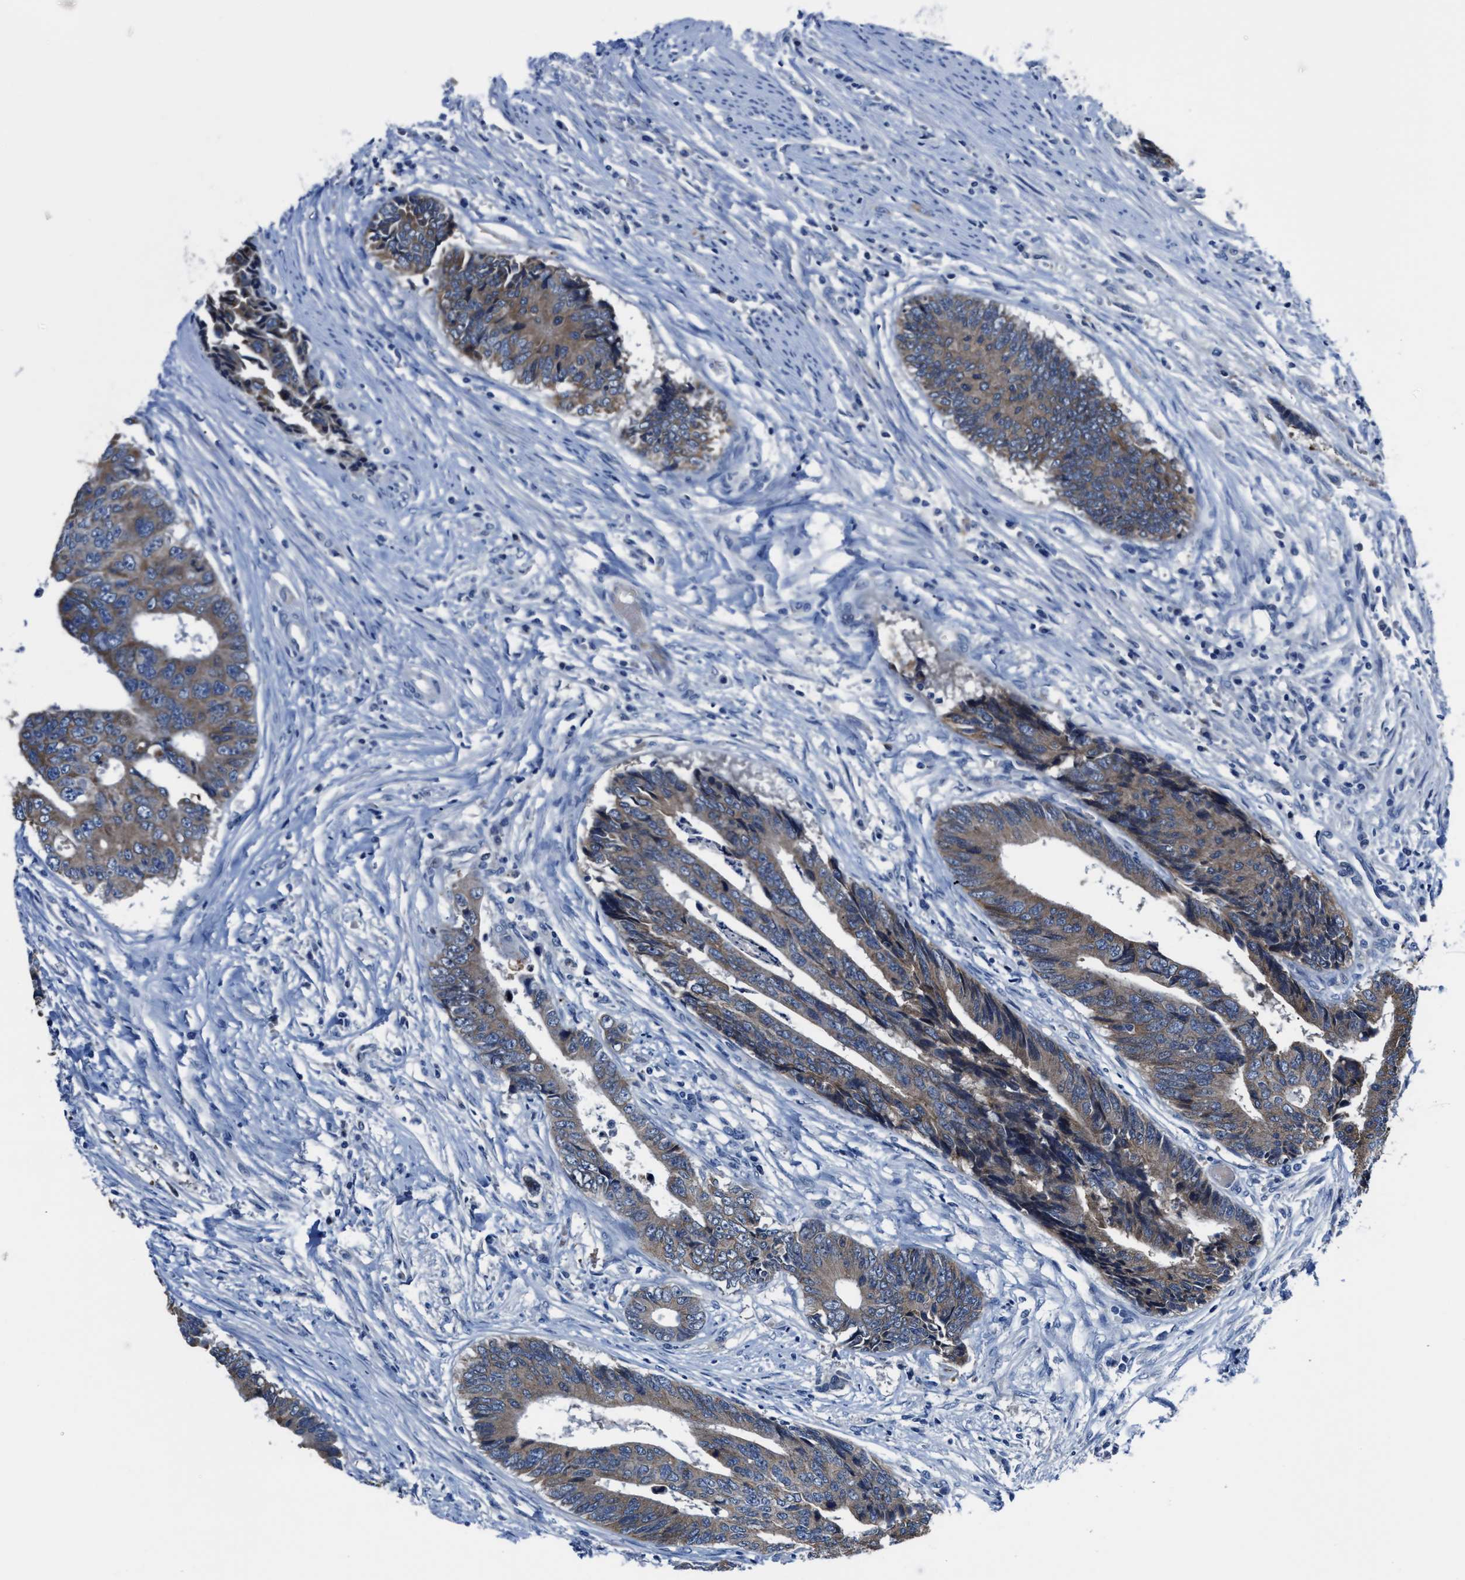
{"staining": {"intensity": "moderate", "quantity": ">75%", "location": "cytoplasmic/membranous"}, "tissue": "colorectal cancer", "cell_type": "Tumor cells", "image_type": "cancer", "snomed": [{"axis": "morphology", "description": "Adenocarcinoma, NOS"}, {"axis": "topography", "description": "Rectum"}], "caption": "DAB immunohistochemical staining of human colorectal adenocarcinoma shows moderate cytoplasmic/membranous protein expression in approximately >75% of tumor cells. (IHC, brightfield microscopy, high magnification).", "gene": "GHITM", "patient": {"sex": "male", "age": 84}}